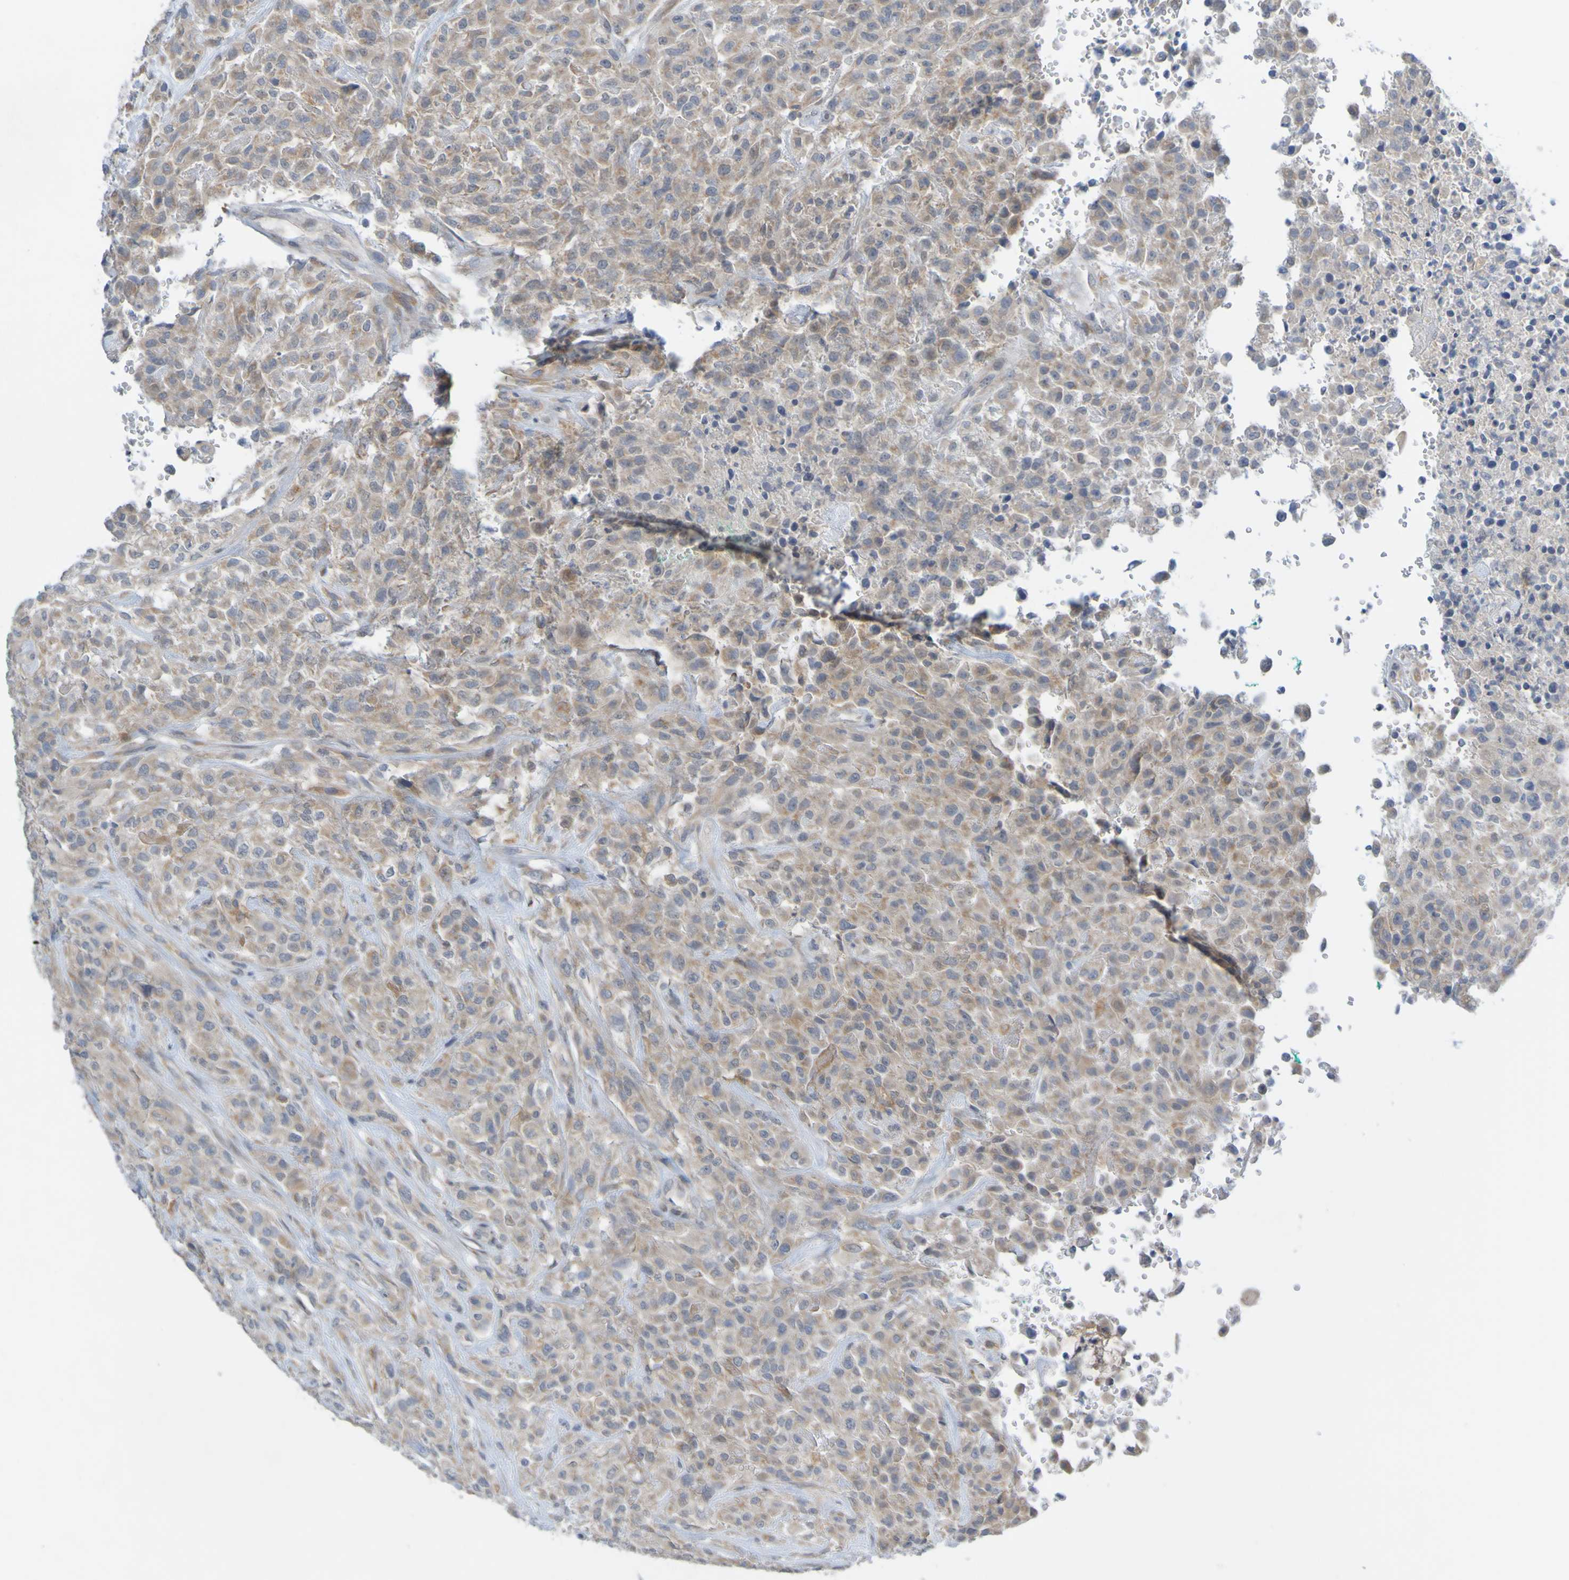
{"staining": {"intensity": "weak", "quantity": ">75%", "location": "cytoplasmic/membranous"}, "tissue": "urothelial cancer", "cell_type": "Tumor cells", "image_type": "cancer", "snomed": [{"axis": "morphology", "description": "Urothelial carcinoma, High grade"}, {"axis": "topography", "description": "Urinary bladder"}], "caption": "Tumor cells show low levels of weak cytoplasmic/membranous expression in approximately >75% of cells in human urothelial cancer. (Stains: DAB in brown, nuclei in blue, Microscopy: brightfield microscopy at high magnification).", "gene": "LILRB5", "patient": {"sex": "male", "age": 46}}